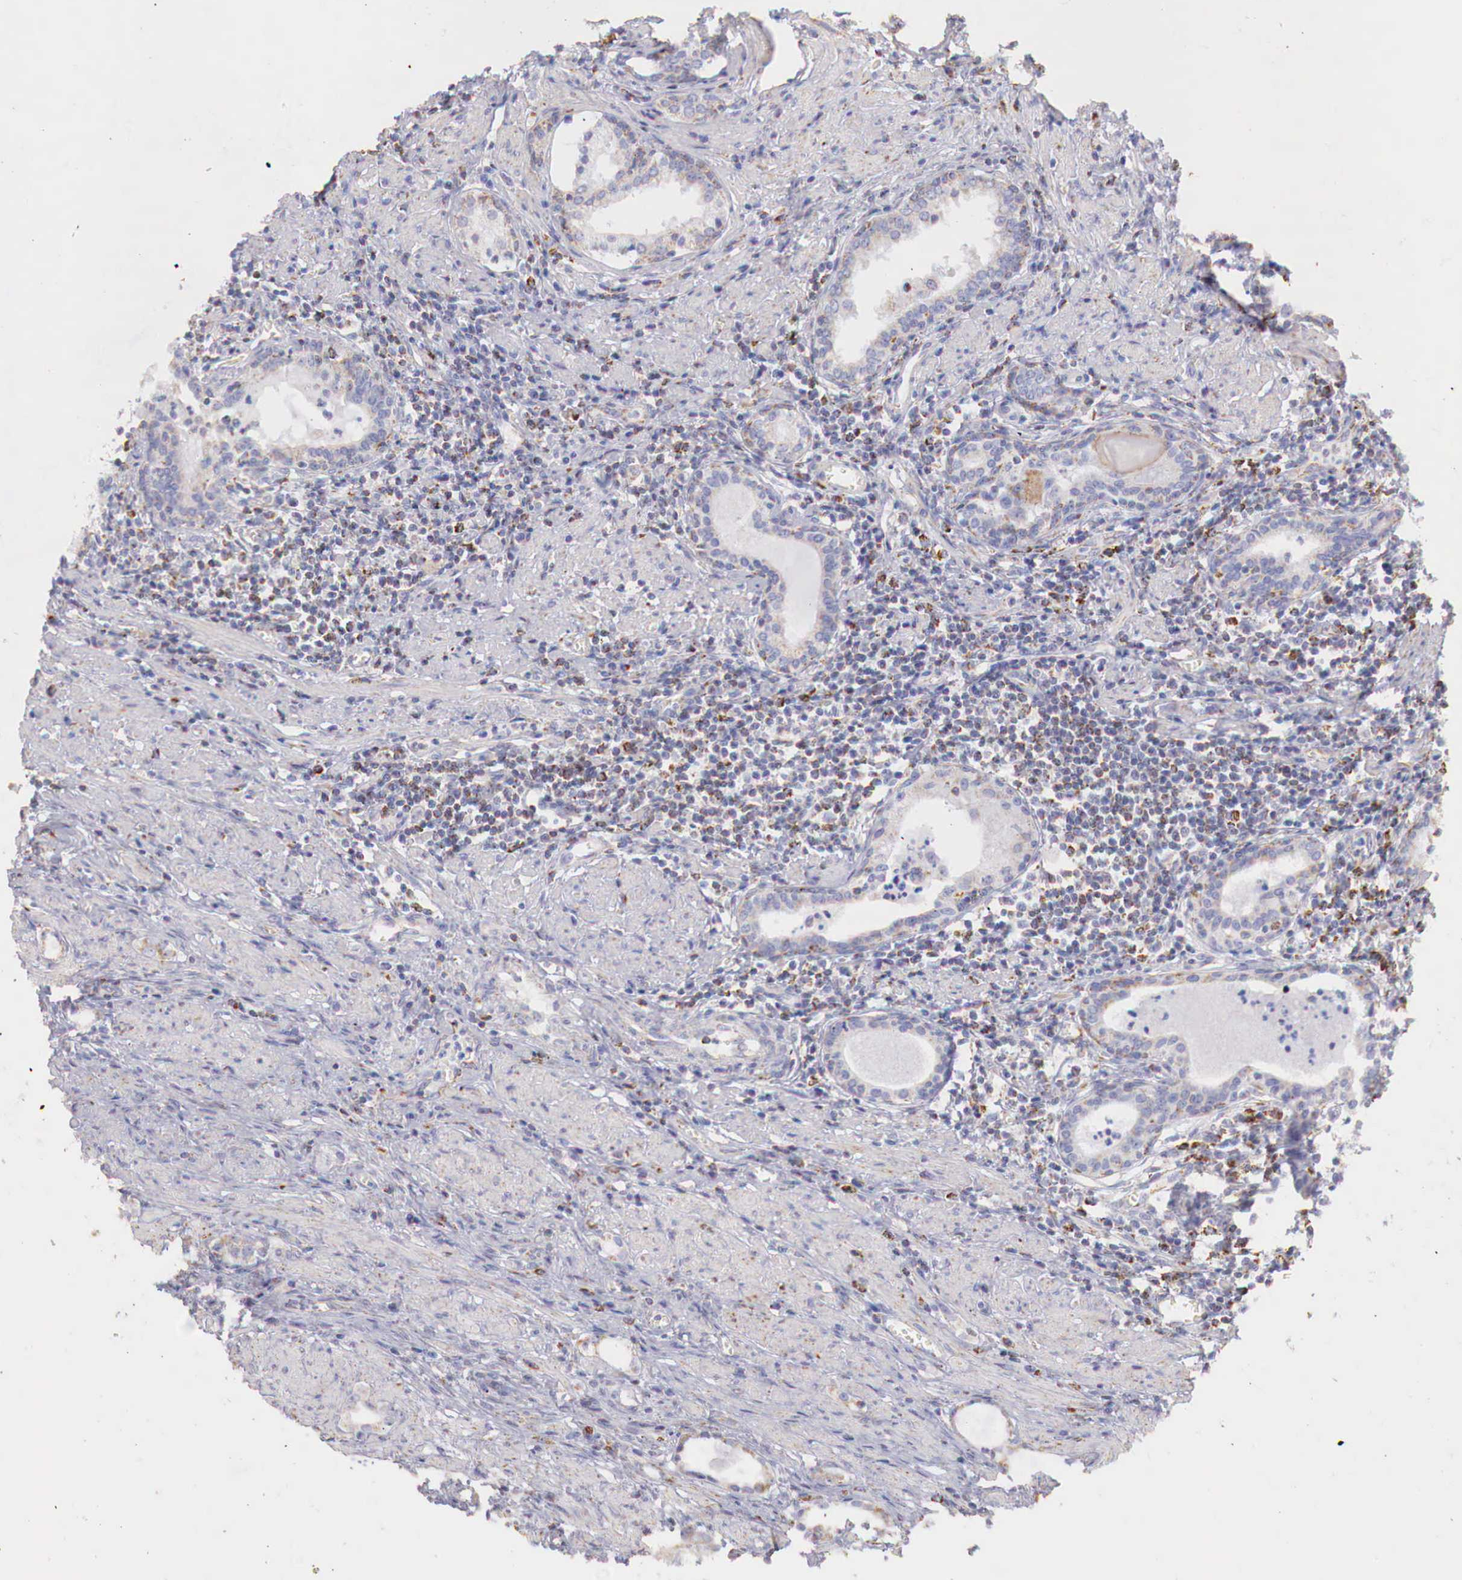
{"staining": {"intensity": "weak", "quantity": "25%-75%", "location": "cytoplasmic/membranous"}, "tissue": "prostate cancer", "cell_type": "Tumor cells", "image_type": "cancer", "snomed": [{"axis": "morphology", "description": "Adenocarcinoma, Medium grade"}, {"axis": "topography", "description": "Prostate"}], "caption": "This photomicrograph reveals adenocarcinoma (medium-grade) (prostate) stained with IHC to label a protein in brown. The cytoplasmic/membranous of tumor cells show weak positivity for the protein. Nuclei are counter-stained blue.", "gene": "IDH3G", "patient": {"sex": "male", "age": 73}}